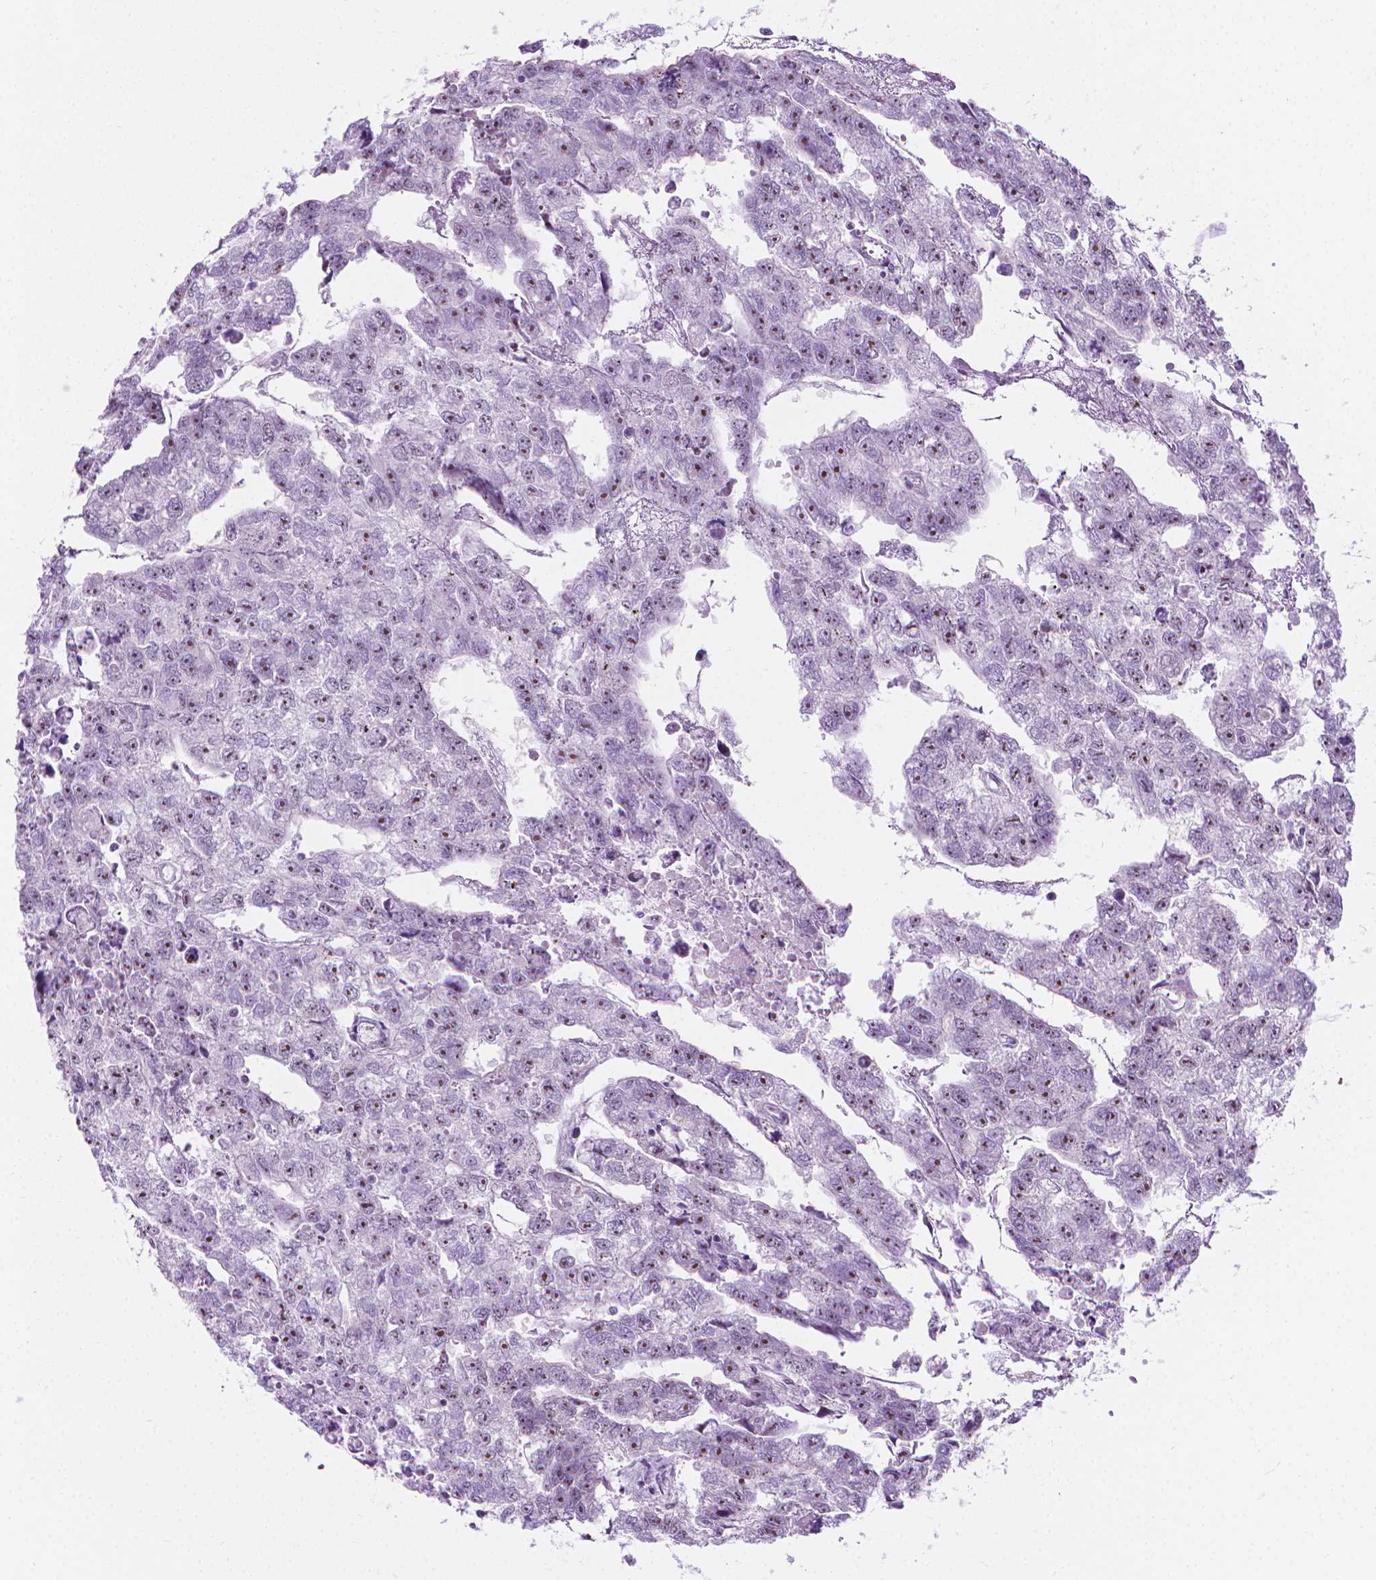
{"staining": {"intensity": "moderate", "quantity": "25%-75%", "location": "nuclear"}, "tissue": "testis cancer", "cell_type": "Tumor cells", "image_type": "cancer", "snomed": [{"axis": "morphology", "description": "Carcinoma, Embryonal, NOS"}, {"axis": "morphology", "description": "Teratoma, malignant, NOS"}, {"axis": "topography", "description": "Testis"}], "caption": "A micrograph of human testis cancer (embryonal carcinoma) stained for a protein reveals moderate nuclear brown staining in tumor cells. (Stains: DAB in brown, nuclei in blue, Microscopy: brightfield microscopy at high magnification).", "gene": "NOL7", "patient": {"sex": "male", "age": 44}}